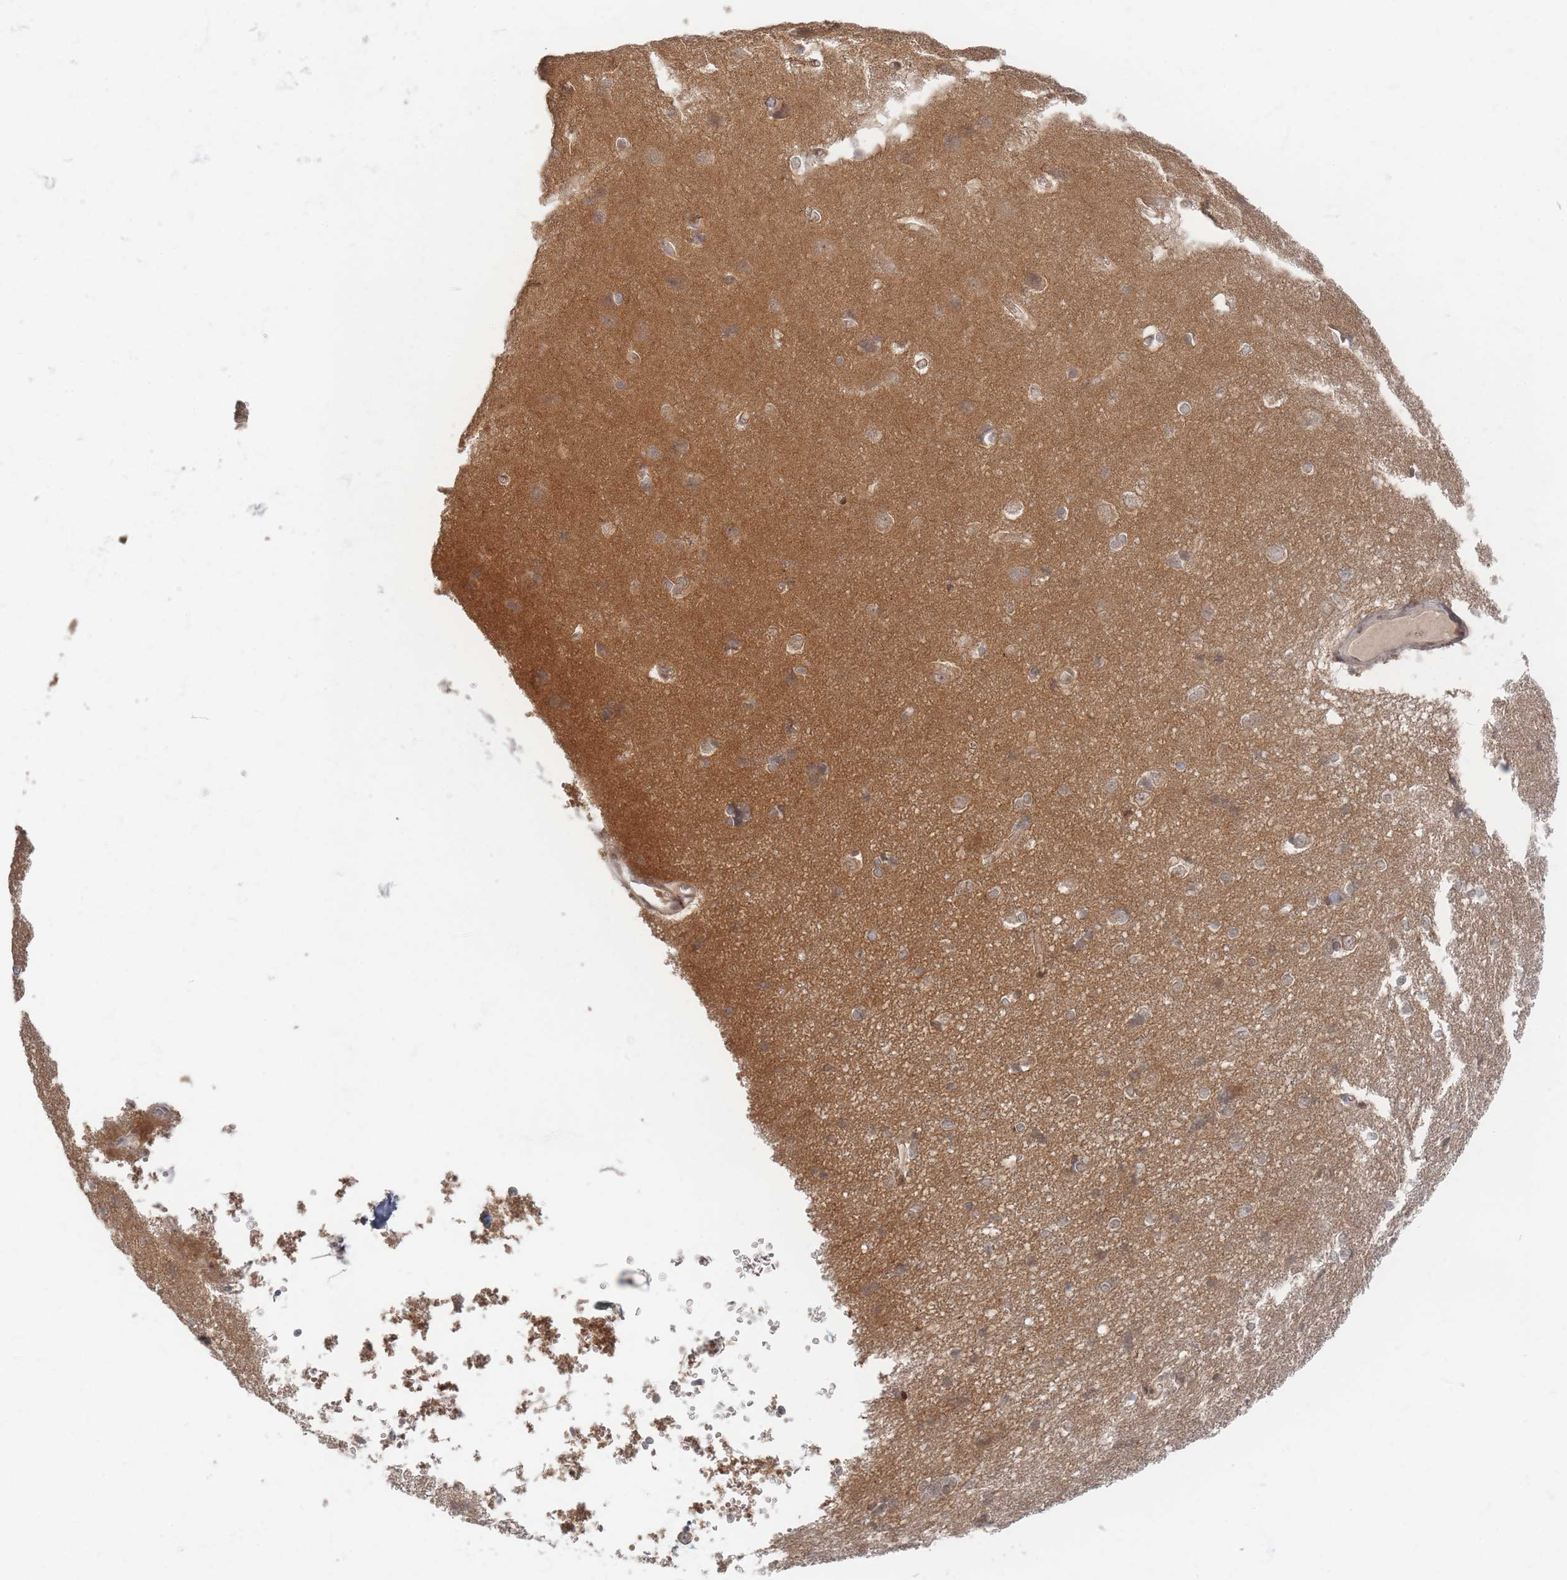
{"staining": {"intensity": "weak", "quantity": ">75%", "location": "cytoplasmic/membranous"}, "tissue": "cerebral cortex", "cell_type": "Endothelial cells", "image_type": "normal", "snomed": [{"axis": "morphology", "description": "Normal tissue, NOS"}, {"axis": "topography", "description": "Cerebral cortex"}], "caption": "Immunohistochemical staining of normal cerebral cortex exhibits weak cytoplasmic/membranous protein positivity in about >75% of endothelial cells. (DAB (3,3'-diaminobenzidine) IHC, brown staining for protein, blue staining for nuclei).", "gene": "PSMD9", "patient": {"sex": "male", "age": 37}}